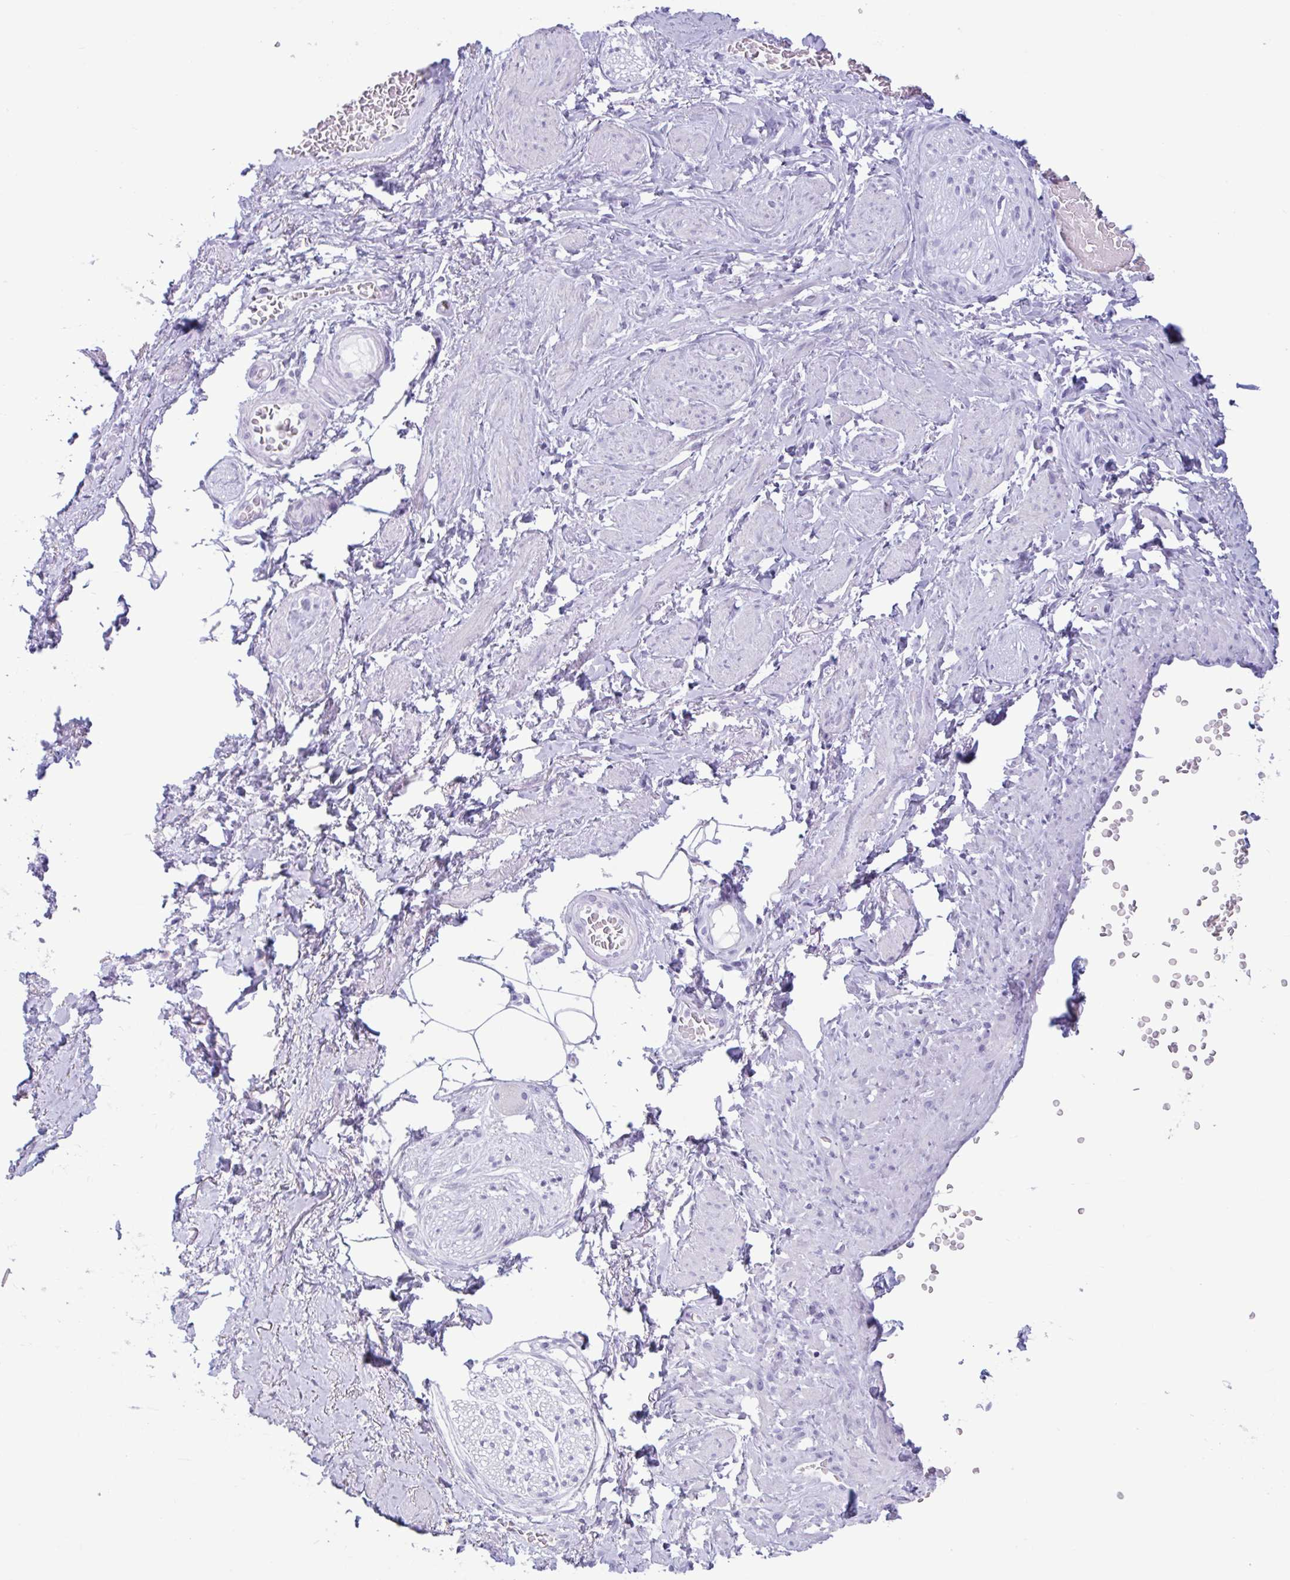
{"staining": {"intensity": "negative", "quantity": "none", "location": "none"}, "tissue": "adipose tissue", "cell_type": "Adipocytes", "image_type": "normal", "snomed": [{"axis": "morphology", "description": "Normal tissue, NOS"}, {"axis": "topography", "description": "Vagina"}, {"axis": "topography", "description": "Peripheral nerve tissue"}], "caption": "Adipocytes show no significant positivity in benign adipose tissue. Brightfield microscopy of IHC stained with DAB (3,3'-diaminobenzidine) (brown) and hematoxylin (blue), captured at high magnification.", "gene": "CTSE", "patient": {"sex": "female", "age": 71}}